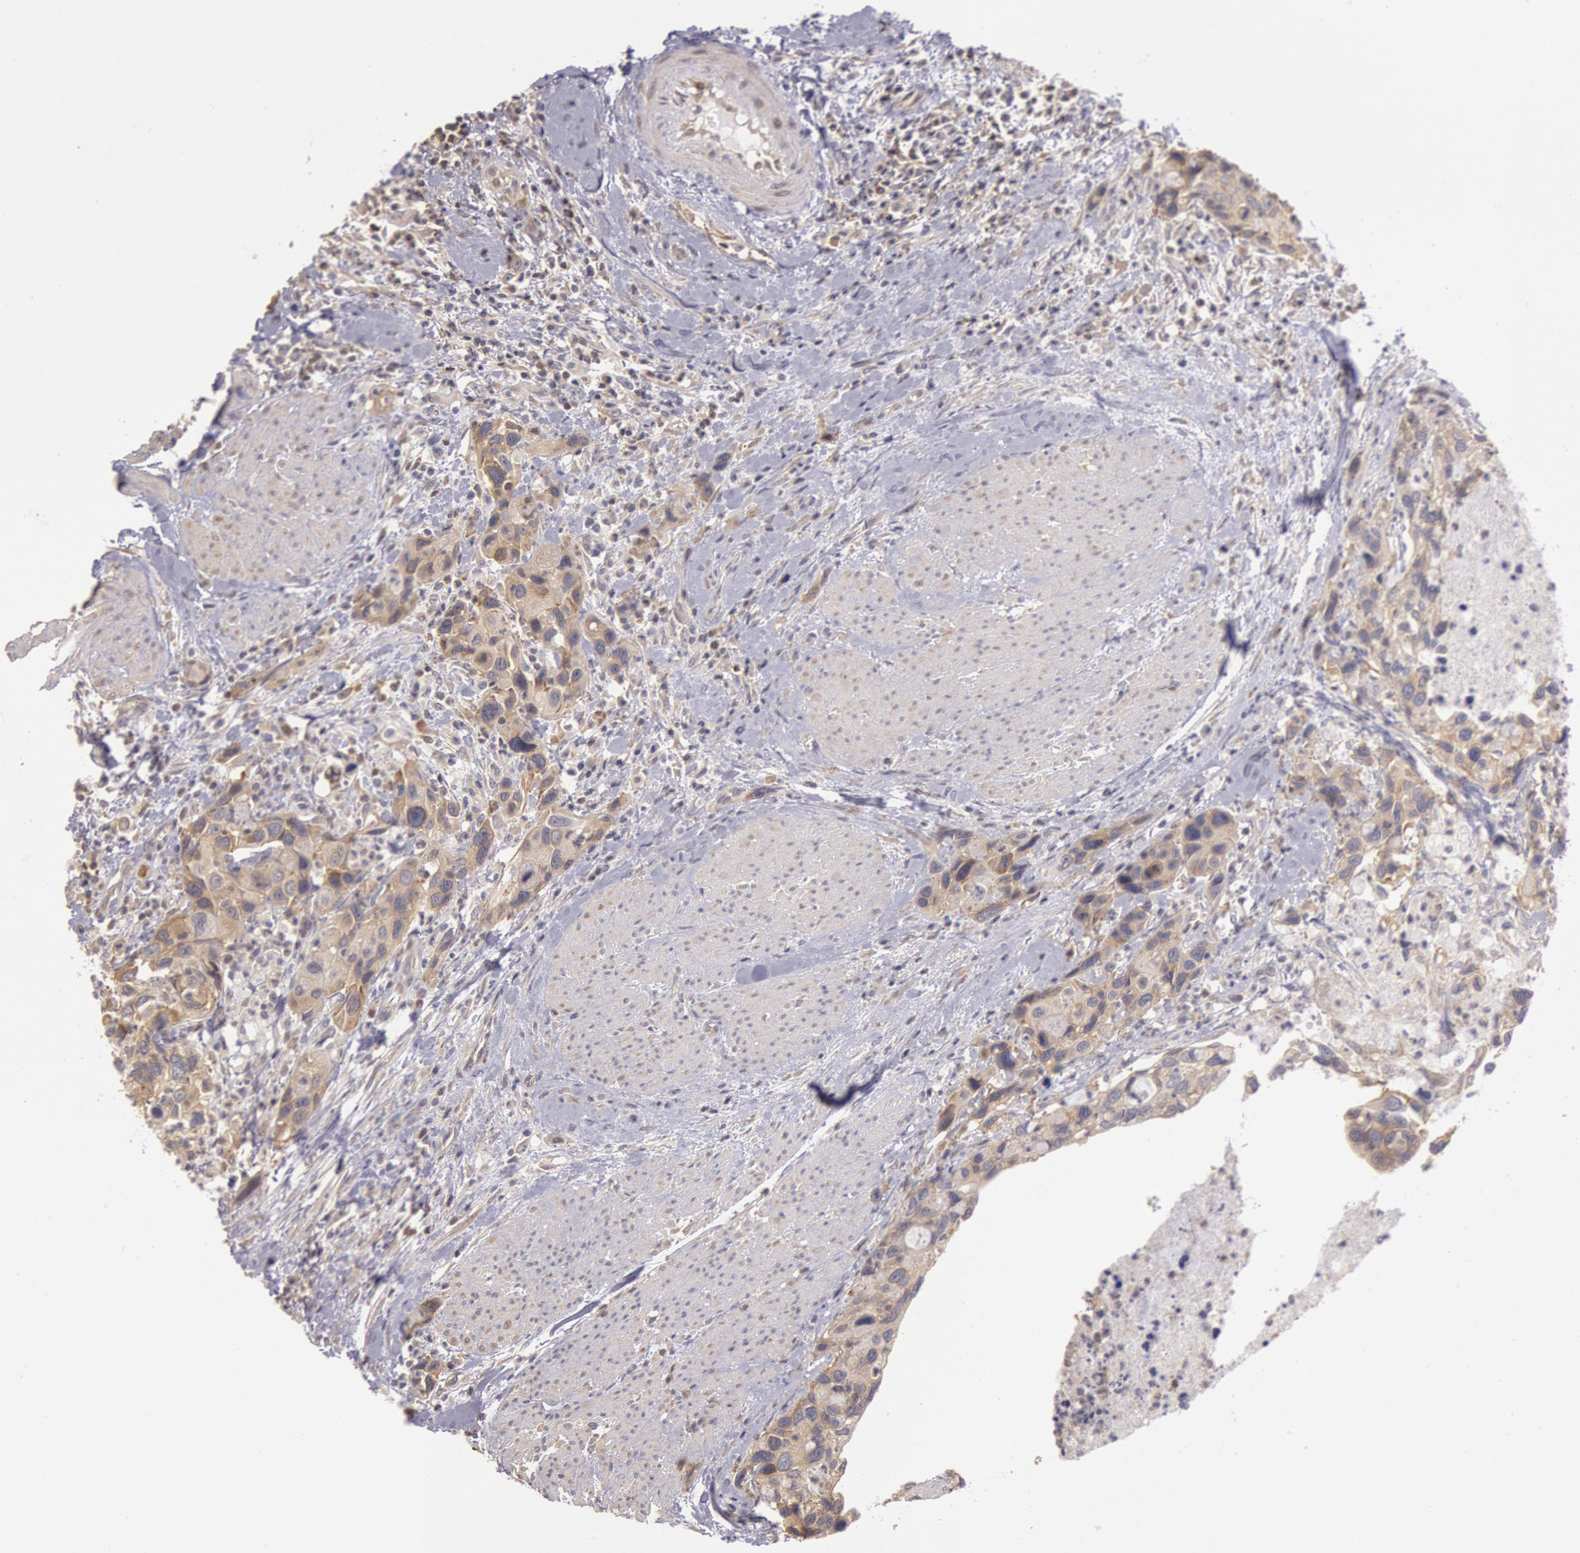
{"staining": {"intensity": "weak", "quantity": ">75%", "location": "cytoplasmic/membranous"}, "tissue": "urothelial cancer", "cell_type": "Tumor cells", "image_type": "cancer", "snomed": [{"axis": "morphology", "description": "Urothelial carcinoma, High grade"}, {"axis": "topography", "description": "Urinary bladder"}], "caption": "Urothelial carcinoma (high-grade) stained with a protein marker exhibits weak staining in tumor cells.", "gene": "NMT2", "patient": {"sex": "male", "age": 66}}